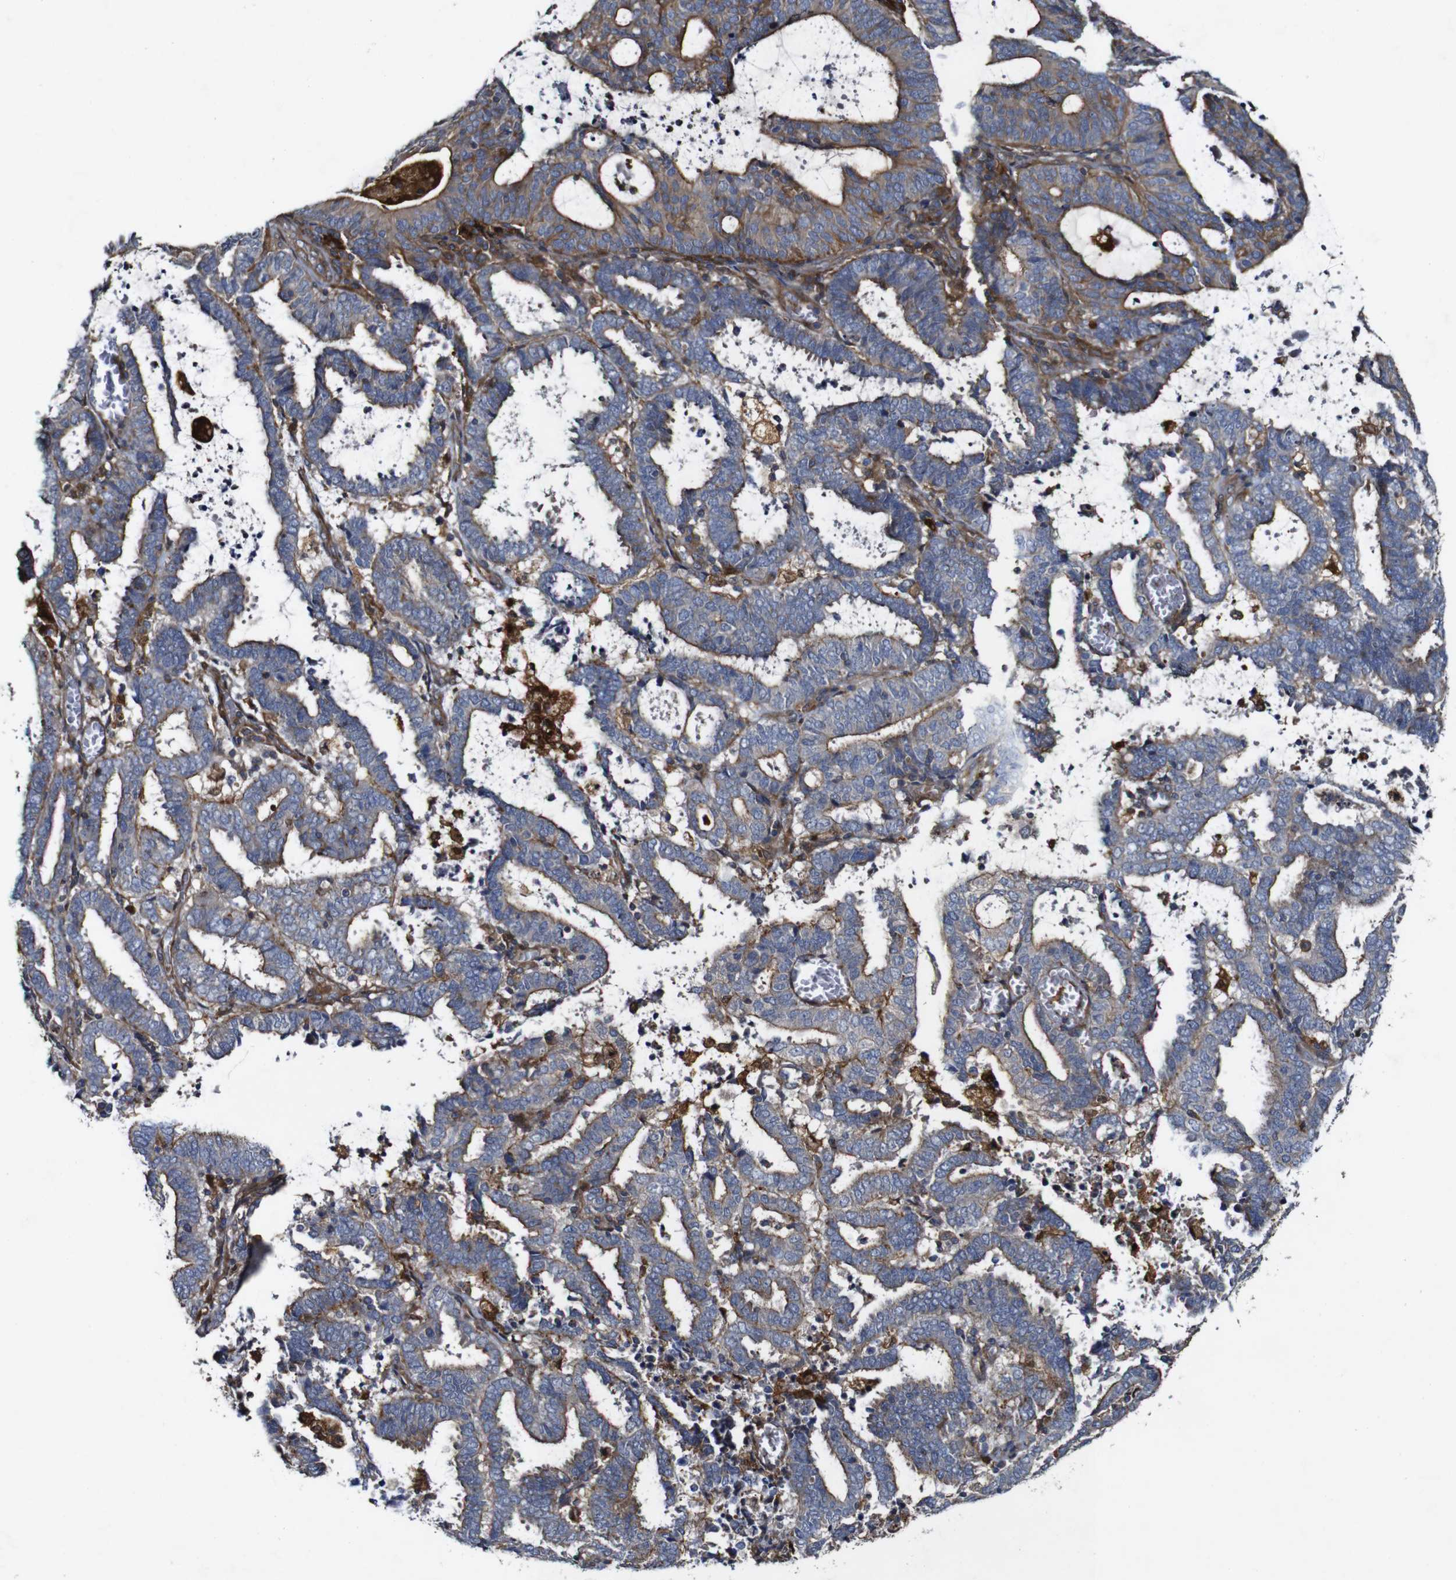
{"staining": {"intensity": "moderate", "quantity": ">75%", "location": "cytoplasmic/membranous"}, "tissue": "endometrial cancer", "cell_type": "Tumor cells", "image_type": "cancer", "snomed": [{"axis": "morphology", "description": "Adenocarcinoma, NOS"}, {"axis": "topography", "description": "Uterus"}], "caption": "High-power microscopy captured an IHC histopathology image of adenocarcinoma (endometrial), revealing moderate cytoplasmic/membranous expression in about >75% of tumor cells.", "gene": "GSDME", "patient": {"sex": "female", "age": 83}}